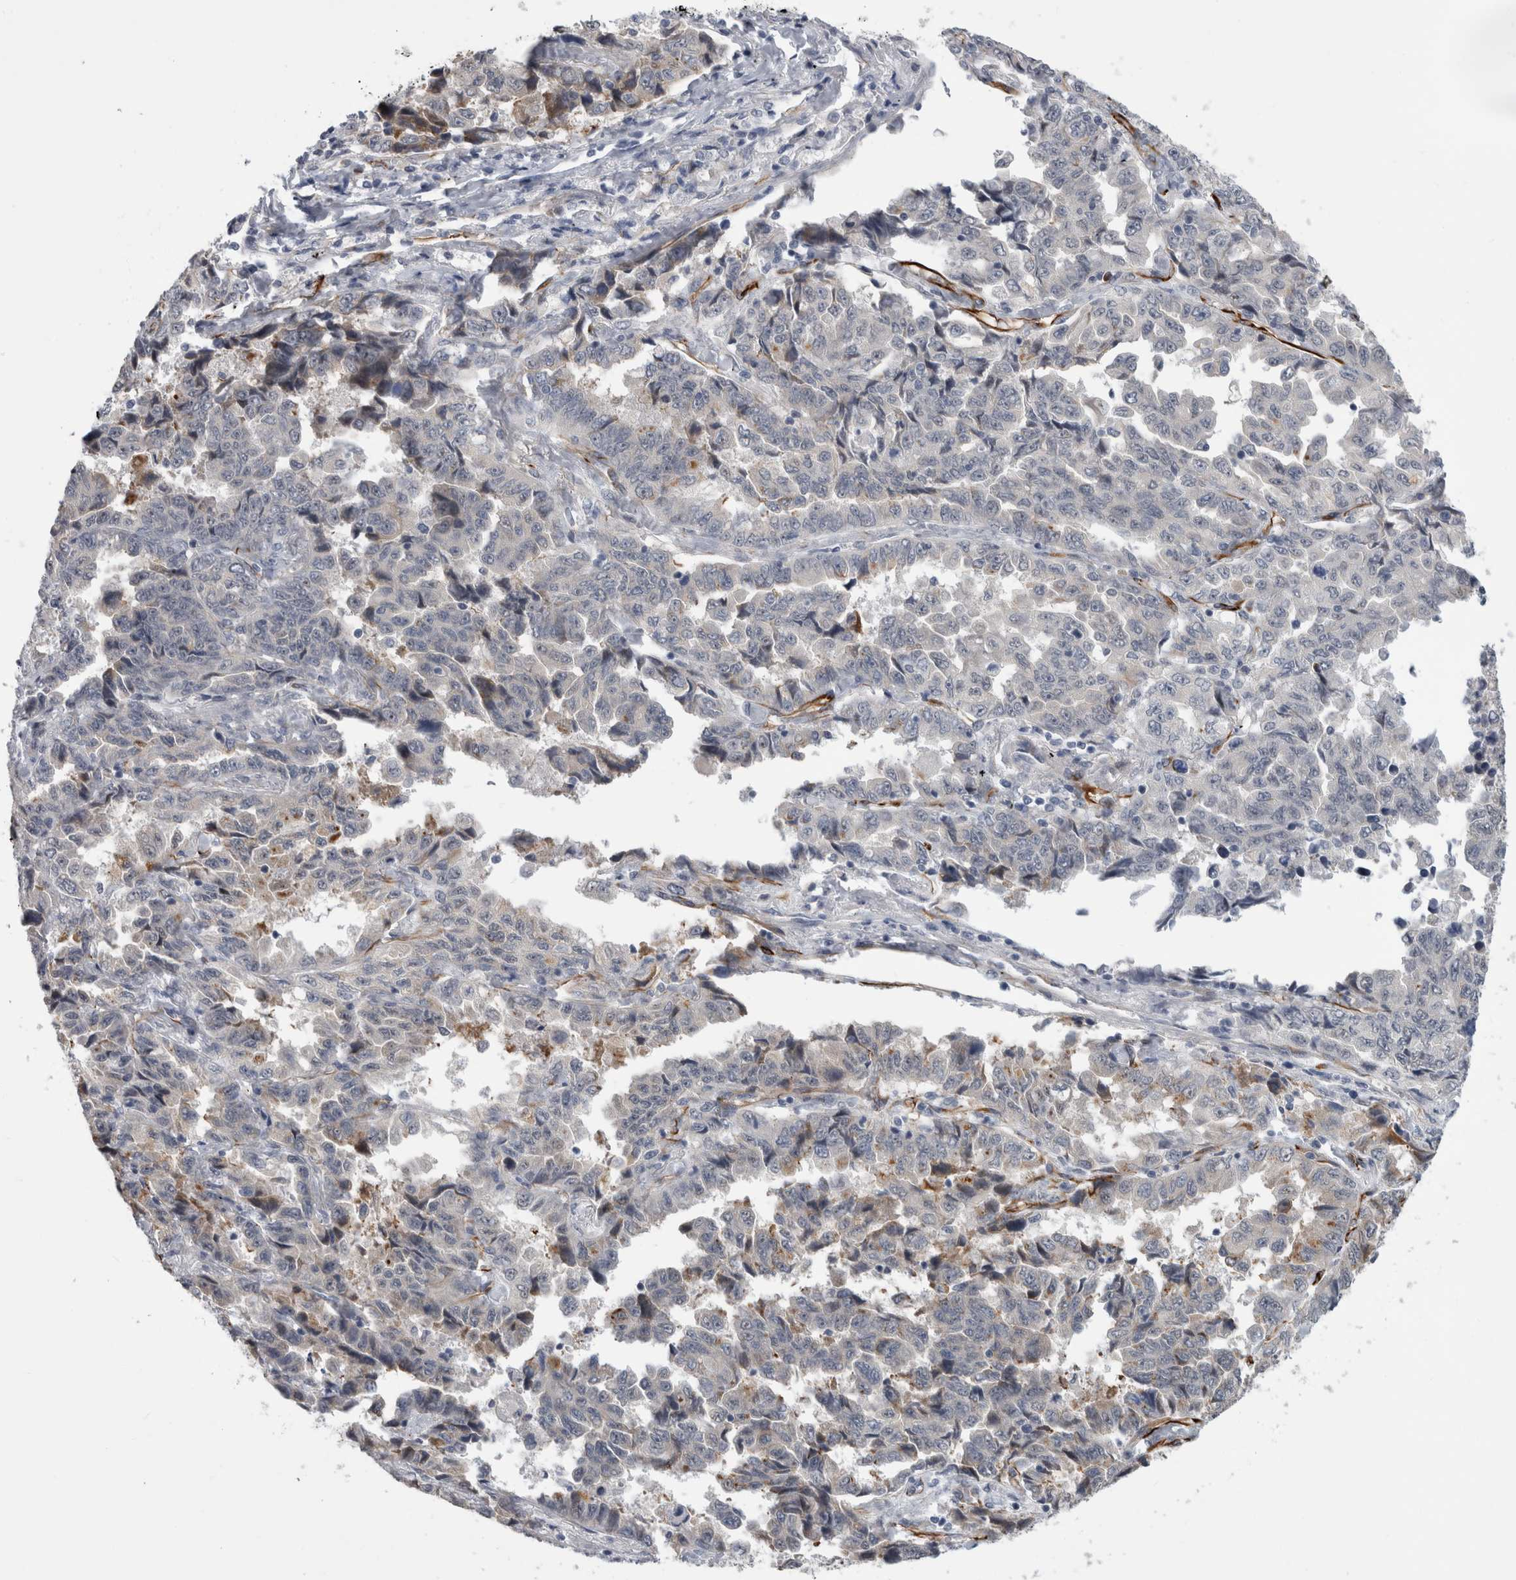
{"staining": {"intensity": "negative", "quantity": "none", "location": "none"}, "tissue": "lung cancer", "cell_type": "Tumor cells", "image_type": "cancer", "snomed": [{"axis": "morphology", "description": "Adenocarcinoma, NOS"}, {"axis": "topography", "description": "Lung"}], "caption": "This is a image of IHC staining of lung cancer, which shows no staining in tumor cells.", "gene": "FAM83H", "patient": {"sex": "female", "age": 51}}